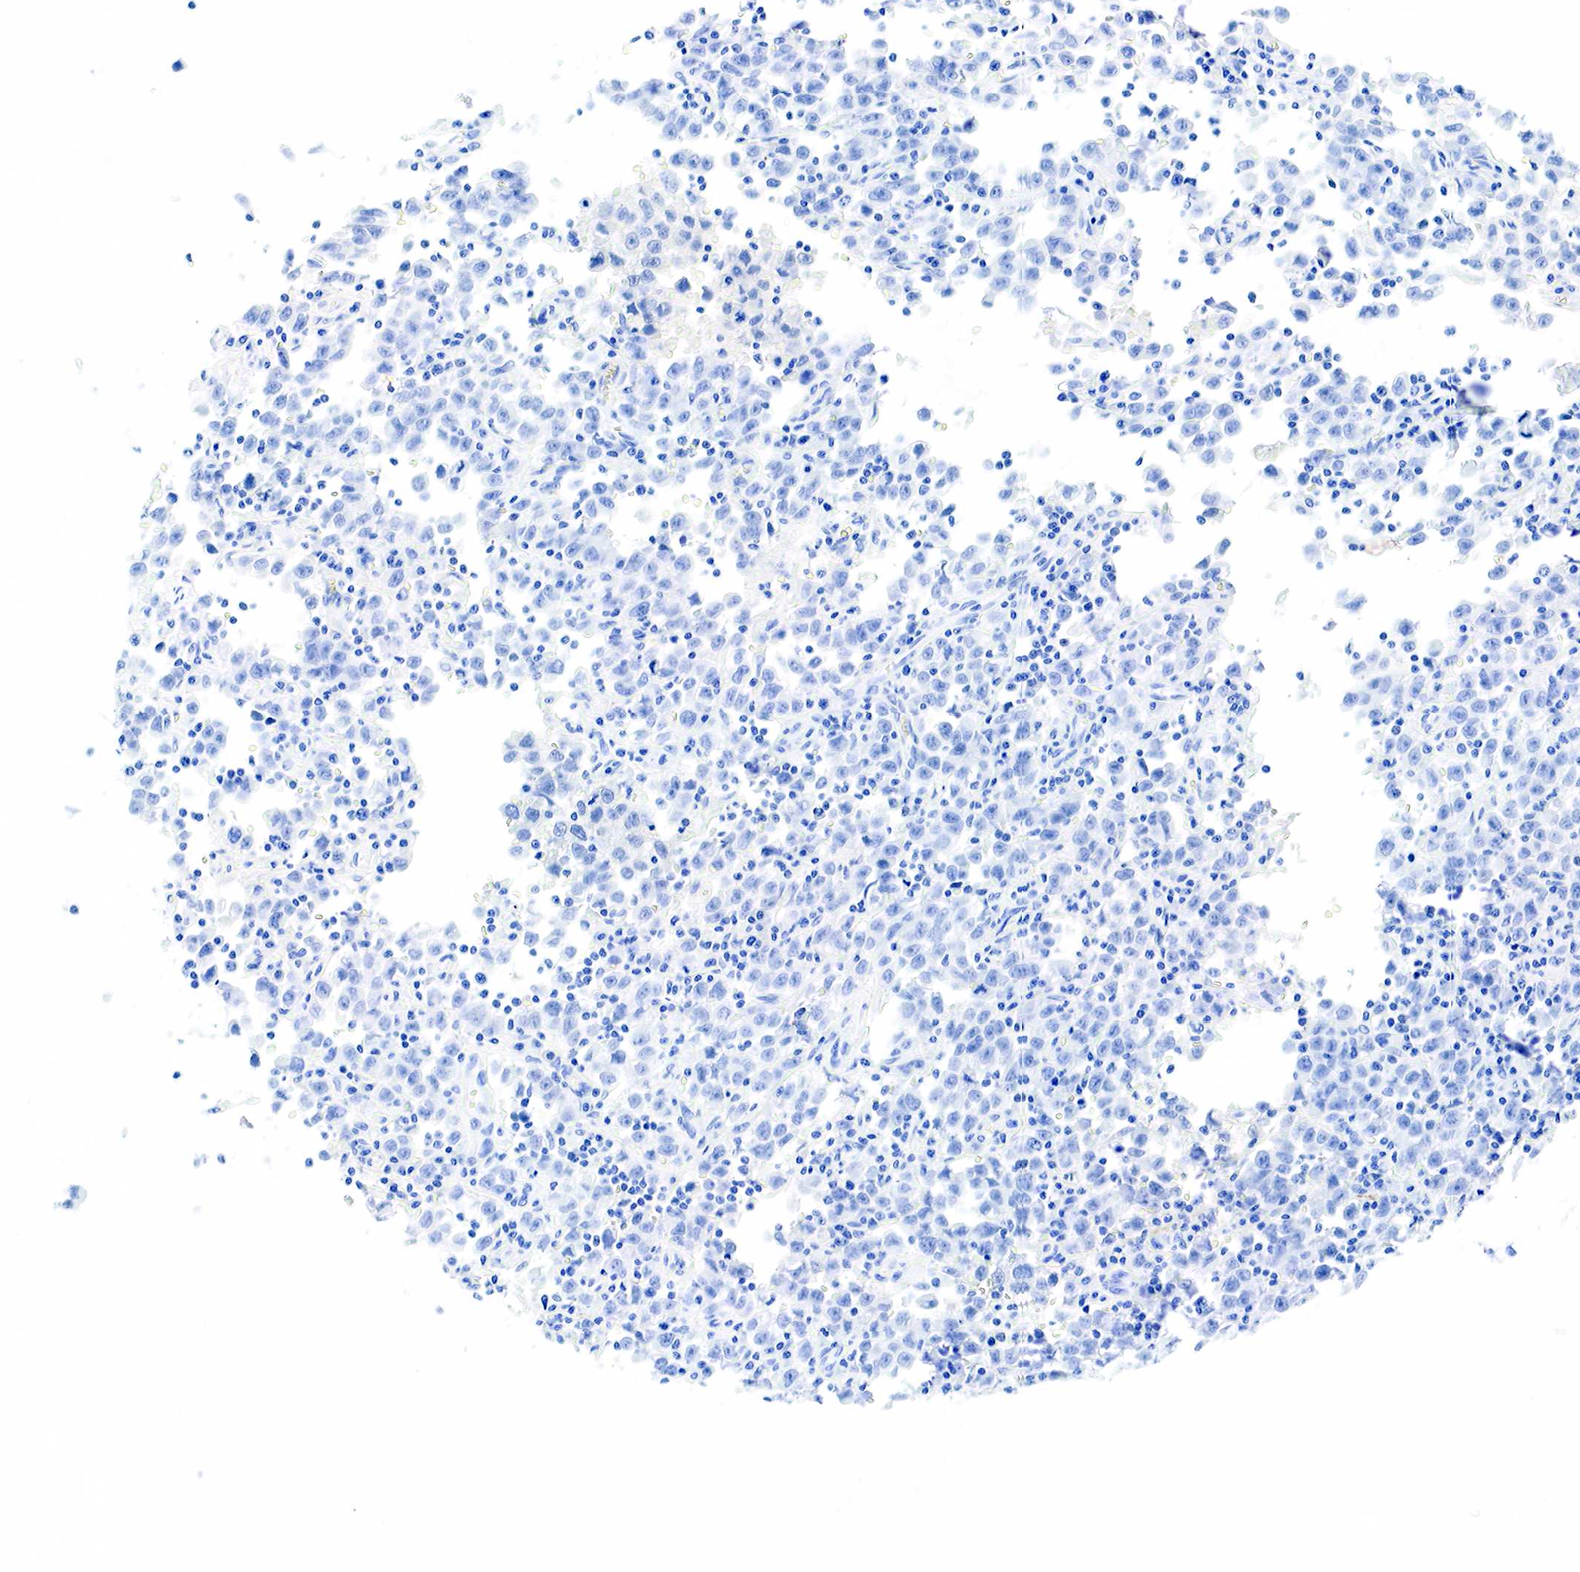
{"staining": {"intensity": "negative", "quantity": "none", "location": "none"}, "tissue": "testis cancer", "cell_type": "Tumor cells", "image_type": "cancer", "snomed": [{"axis": "morphology", "description": "Seminoma, NOS"}, {"axis": "topography", "description": "Testis"}], "caption": "Immunohistochemistry (IHC) micrograph of neoplastic tissue: human testis cancer stained with DAB (3,3'-diaminobenzidine) exhibits no significant protein staining in tumor cells.", "gene": "KRT7", "patient": {"sex": "male", "age": 35}}